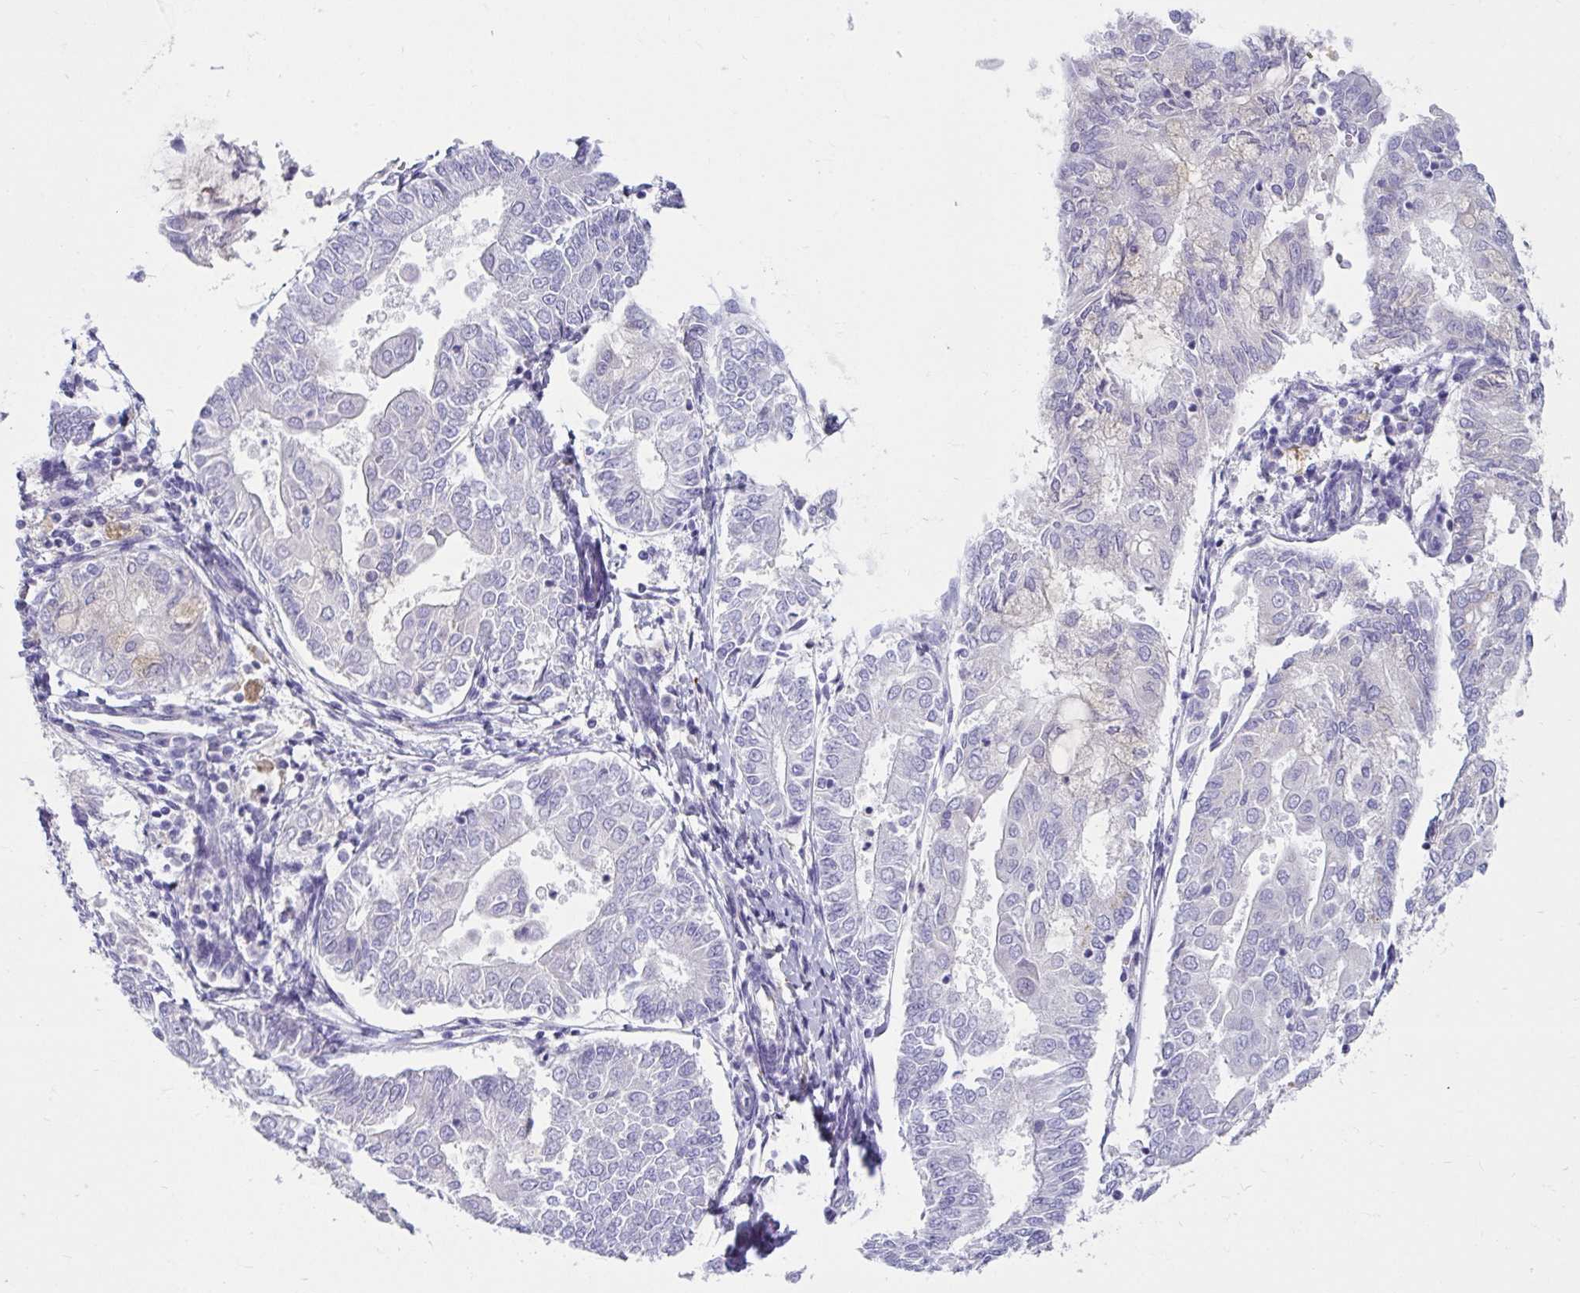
{"staining": {"intensity": "negative", "quantity": "none", "location": "none"}, "tissue": "endometrial cancer", "cell_type": "Tumor cells", "image_type": "cancer", "snomed": [{"axis": "morphology", "description": "Adenocarcinoma, NOS"}, {"axis": "topography", "description": "Endometrium"}], "caption": "The image displays no significant staining in tumor cells of endometrial cancer (adenocarcinoma).", "gene": "CTSZ", "patient": {"sex": "female", "age": 68}}